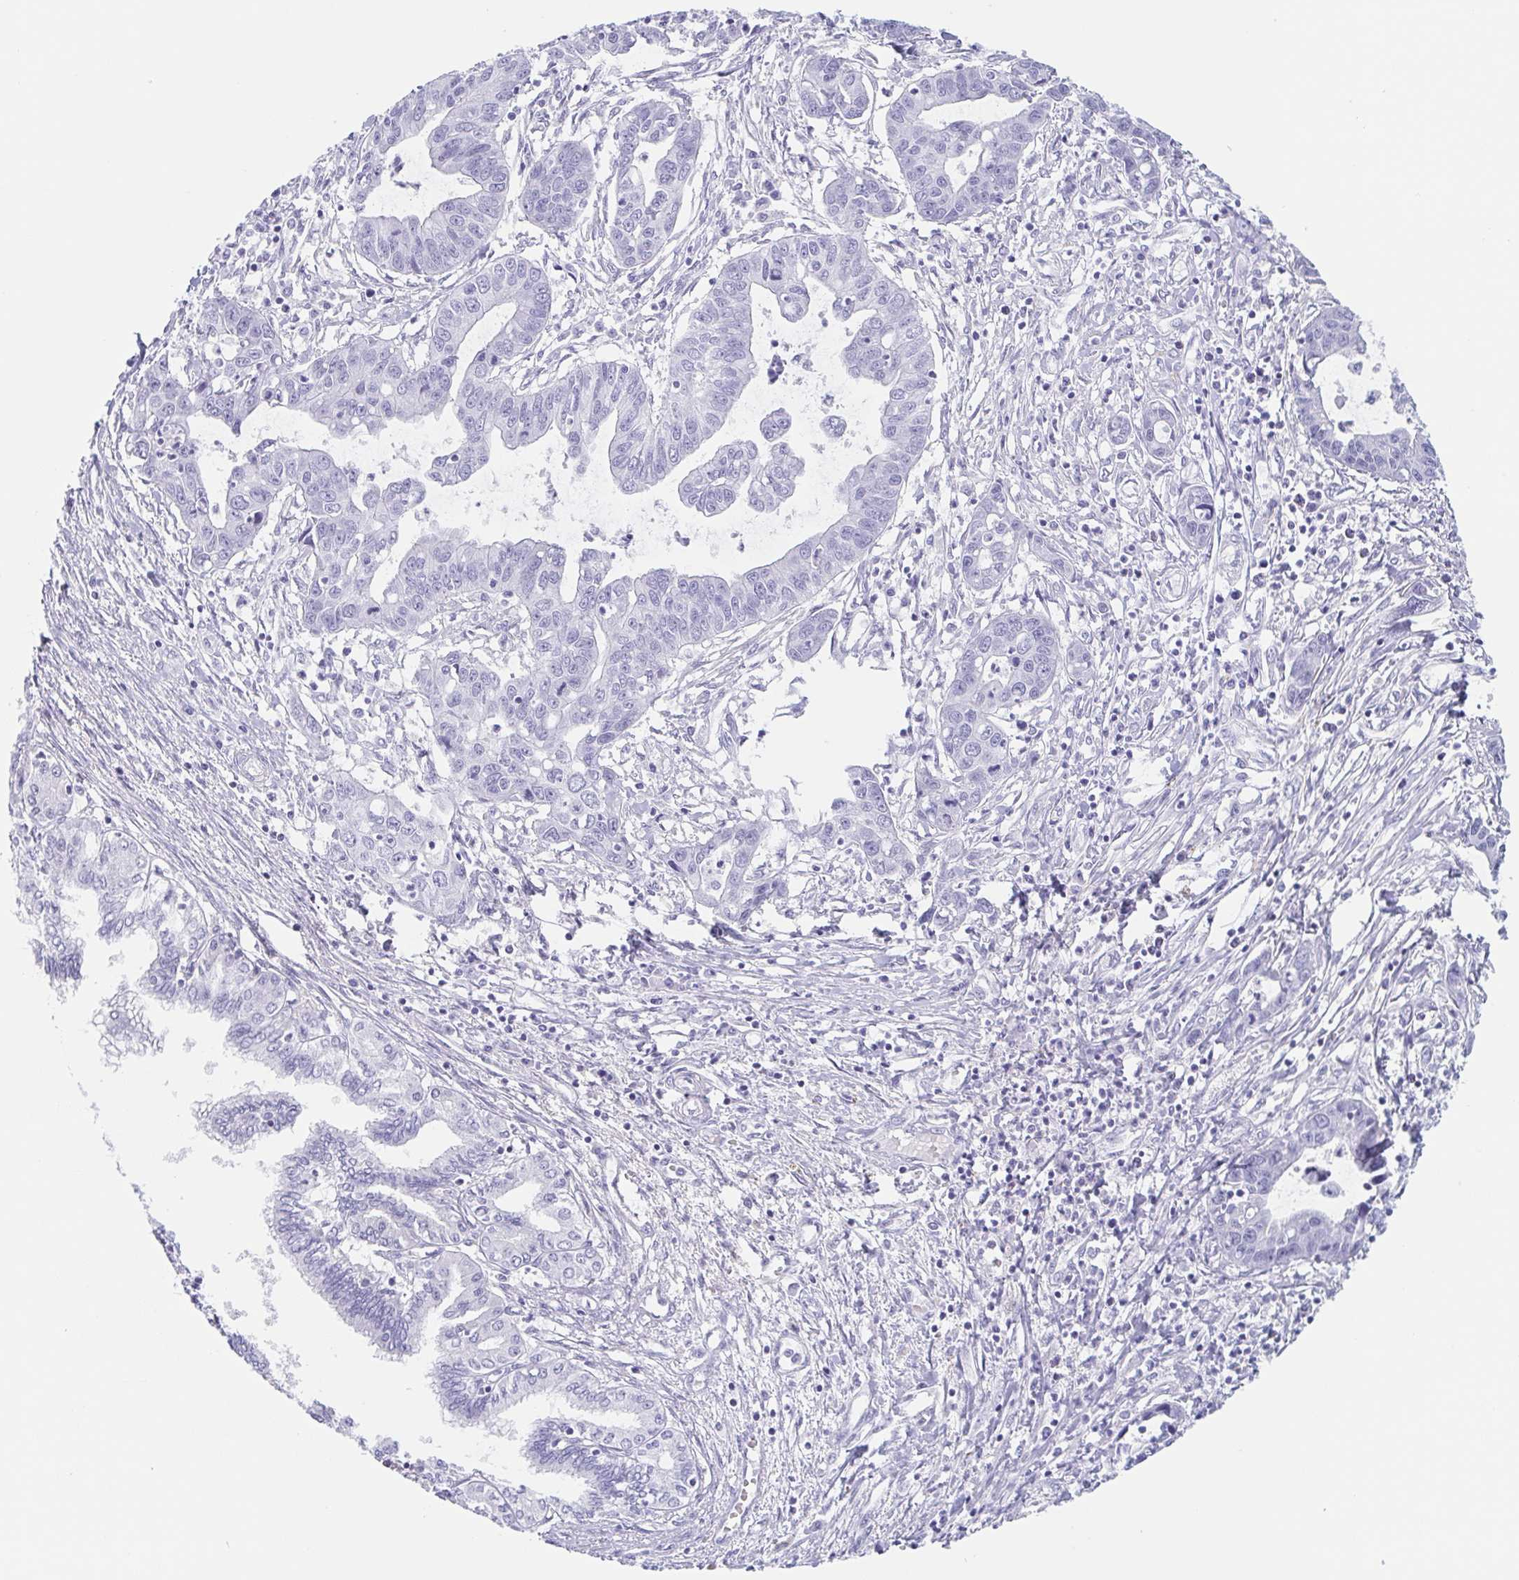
{"staining": {"intensity": "negative", "quantity": "none", "location": "none"}, "tissue": "liver cancer", "cell_type": "Tumor cells", "image_type": "cancer", "snomed": [{"axis": "morphology", "description": "Cholangiocarcinoma"}, {"axis": "topography", "description": "Liver"}], "caption": "IHC of human liver cholangiocarcinoma exhibits no positivity in tumor cells.", "gene": "TAGLN3", "patient": {"sex": "male", "age": 58}}